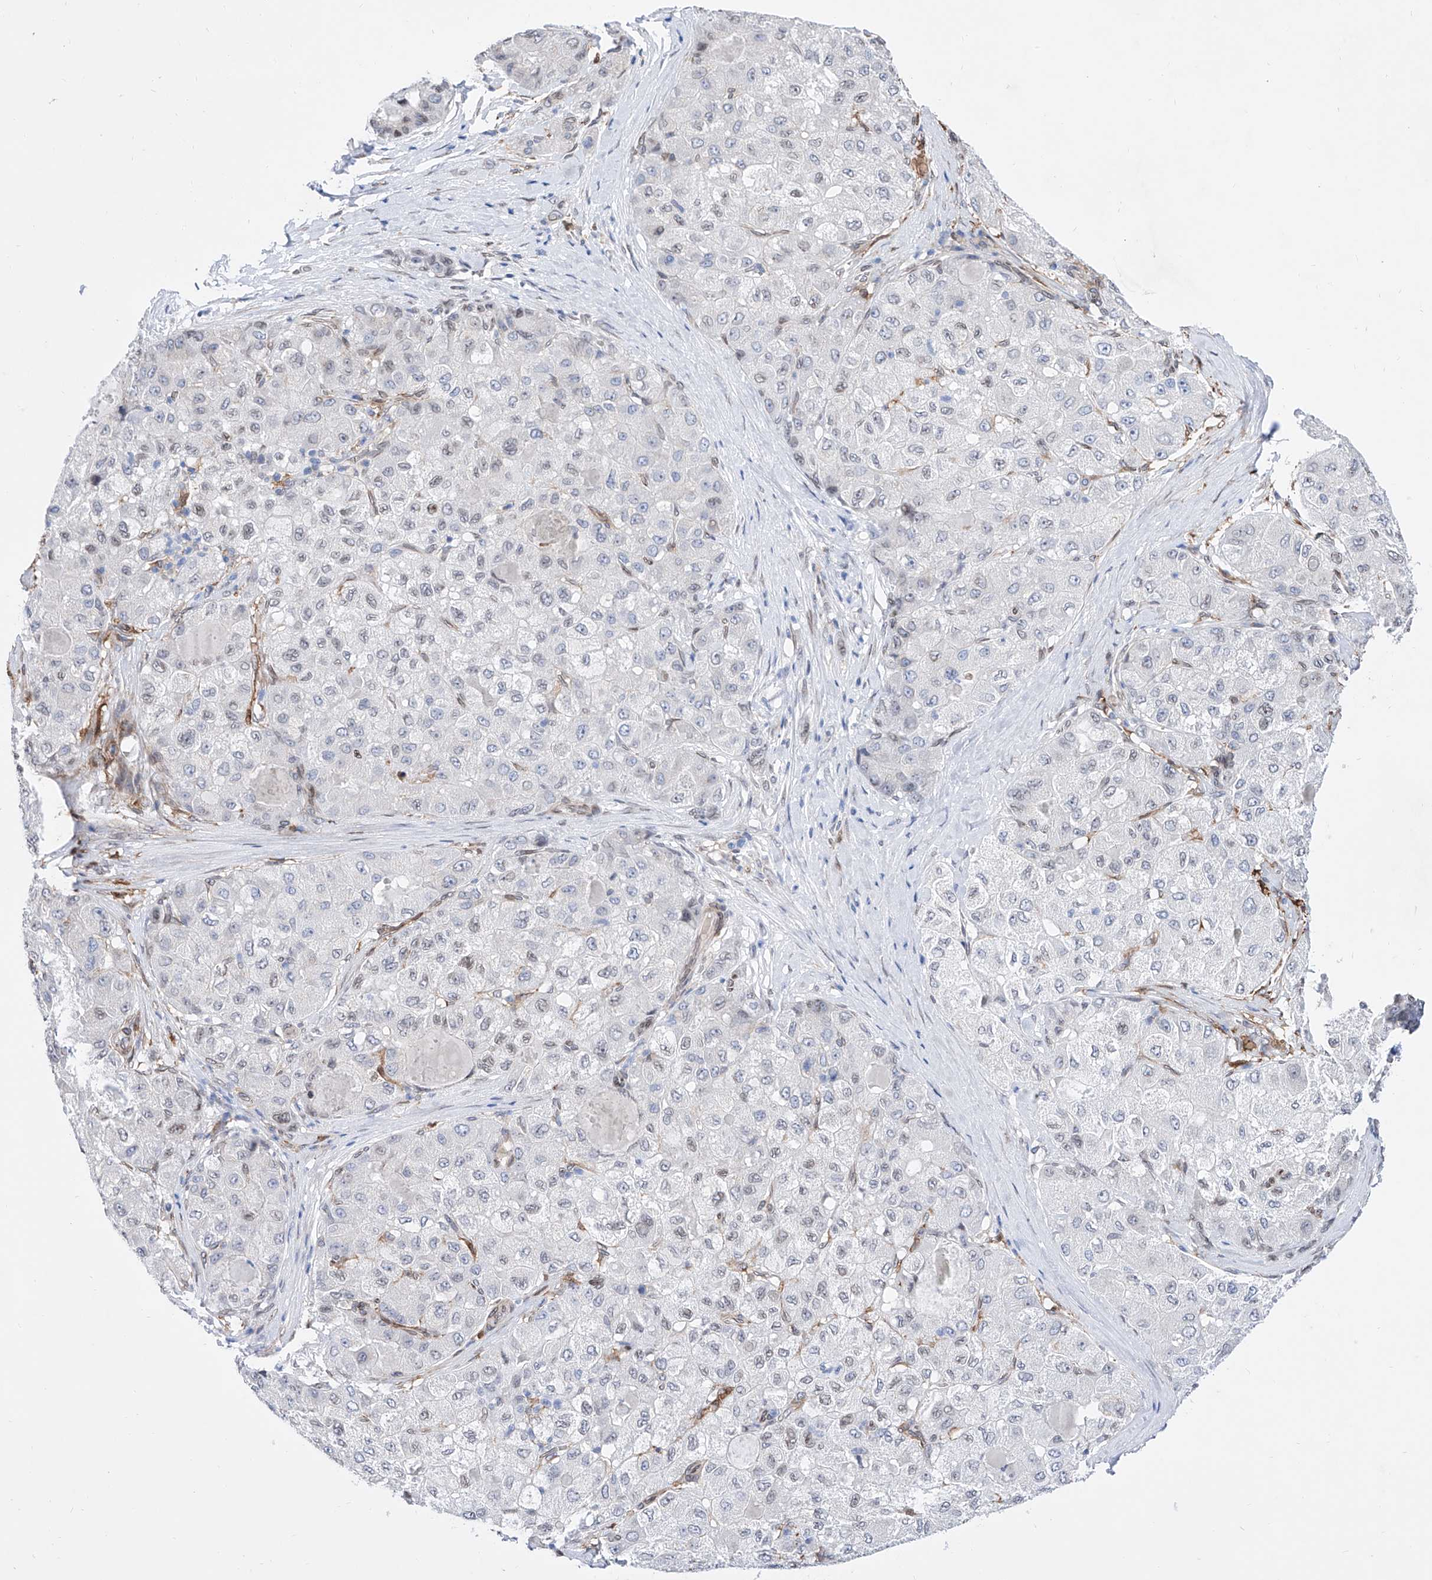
{"staining": {"intensity": "negative", "quantity": "none", "location": "none"}, "tissue": "liver cancer", "cell_type": "Tumor cells", "image_type": "cancer", "snomed": [{"axis": "morphology", "description": "Carcinoma, Hepatocellular, NOS"}, {"axis": "topography", "description": "Liver"}], "caption": "A micrograph of liver cancer stained for a protein exhibits no brown staining in tumor cells.", "gene": "LCLAT1", "patient": {"sex": "male", "age": 80}}